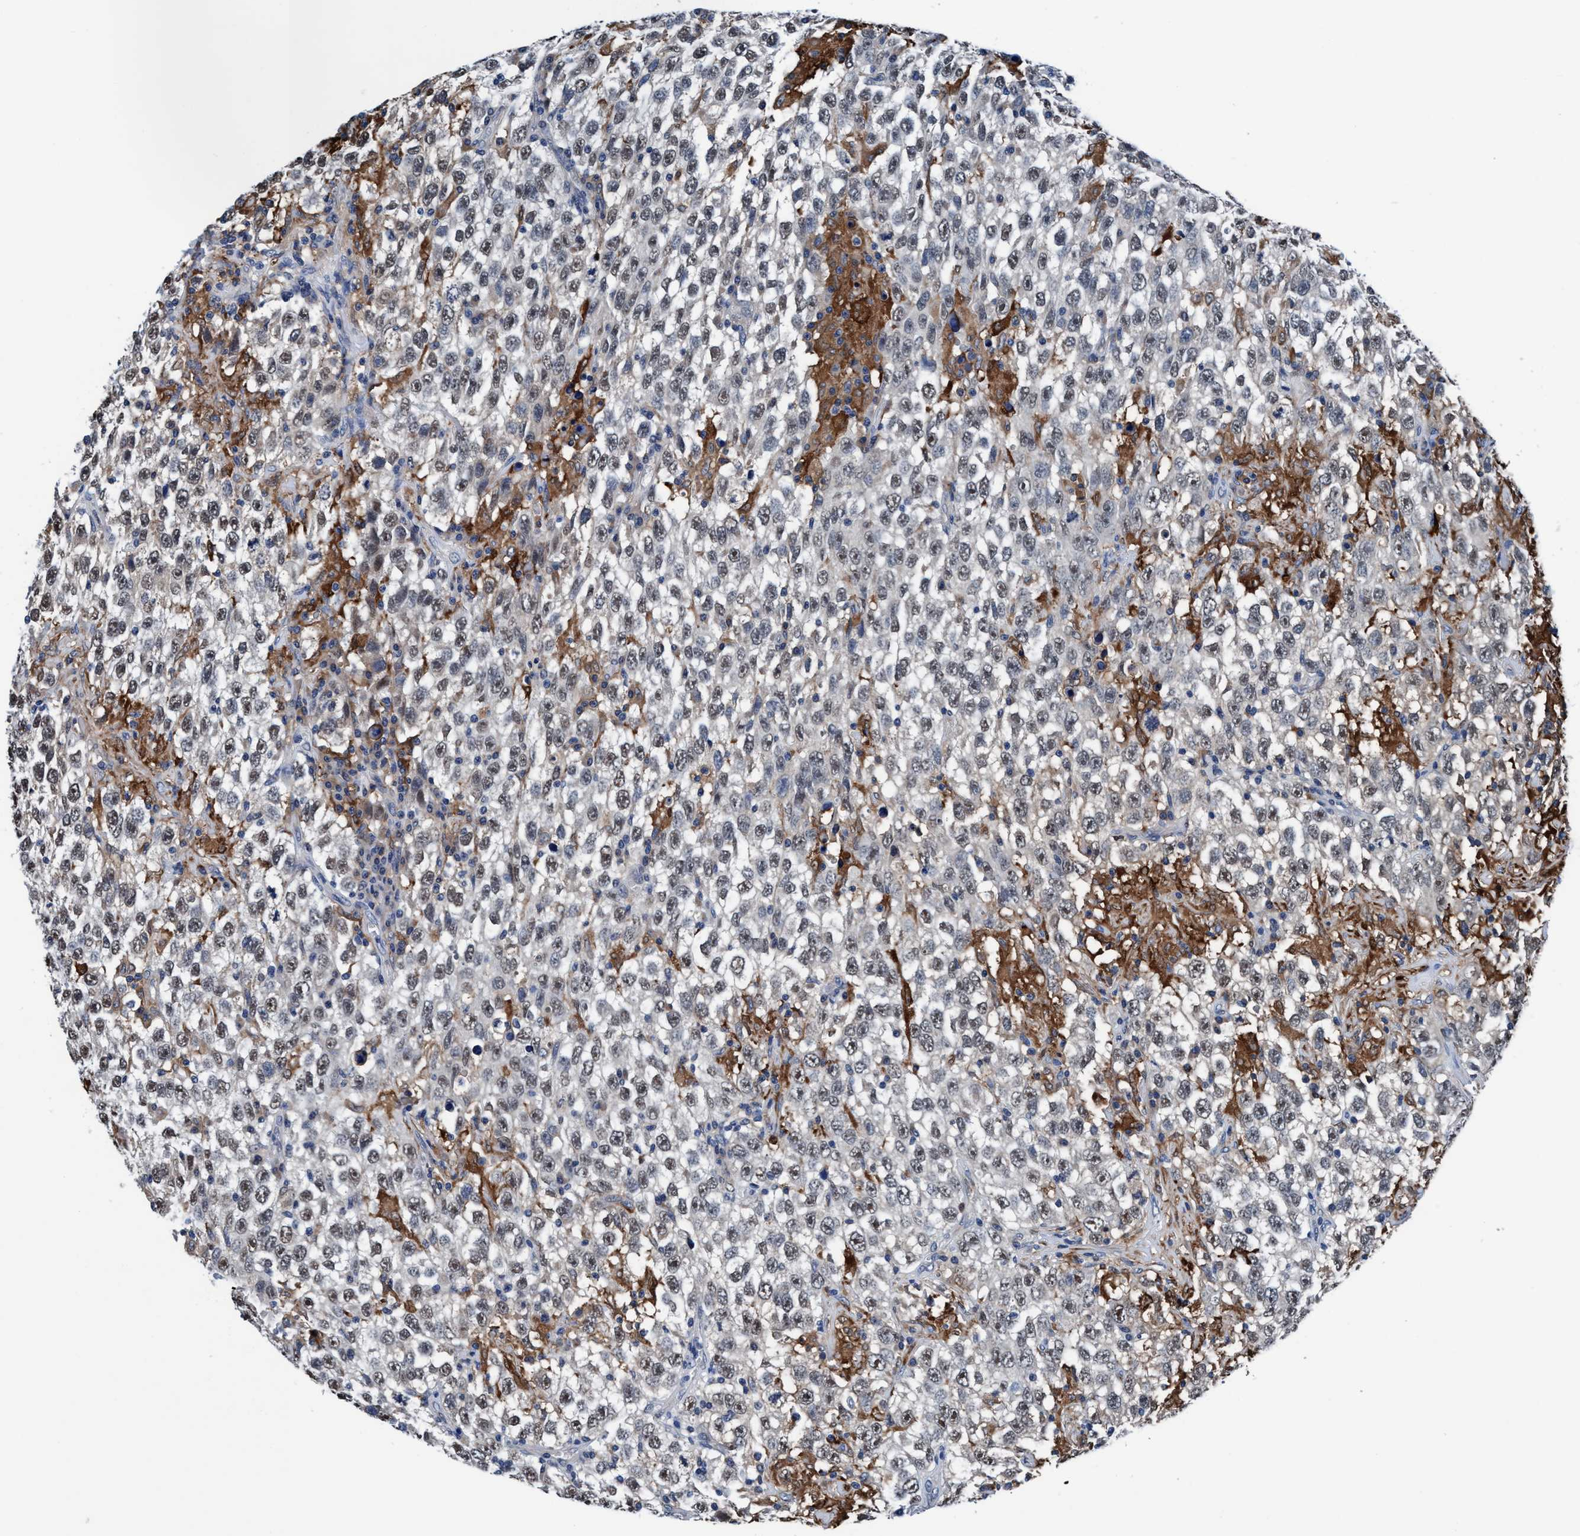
{"staining": {"intensity": "weak", "quantity": ">75%", "location": "nuclear"}, "tissue": "testis cancer", "cell_type": "Tumor cells", "image_type": "cancer", "snomed": [{"axis": "morphology", "description": "Seminoma, NOS"}, {"axis": "topography", "description": "Testis"}], "caption": "Testis cancer (seminoma) stained for a protein displays weak nuclear positivity in tumor cells. The protein of interest is stained brown, and the nuclei are stained in blue (DAB (3,3'-diaminobenzidine) IHC with brightfield microscopy, high magnification).", "gene": "TMEM94", "patient": {"sex": "male", "age": 41}}